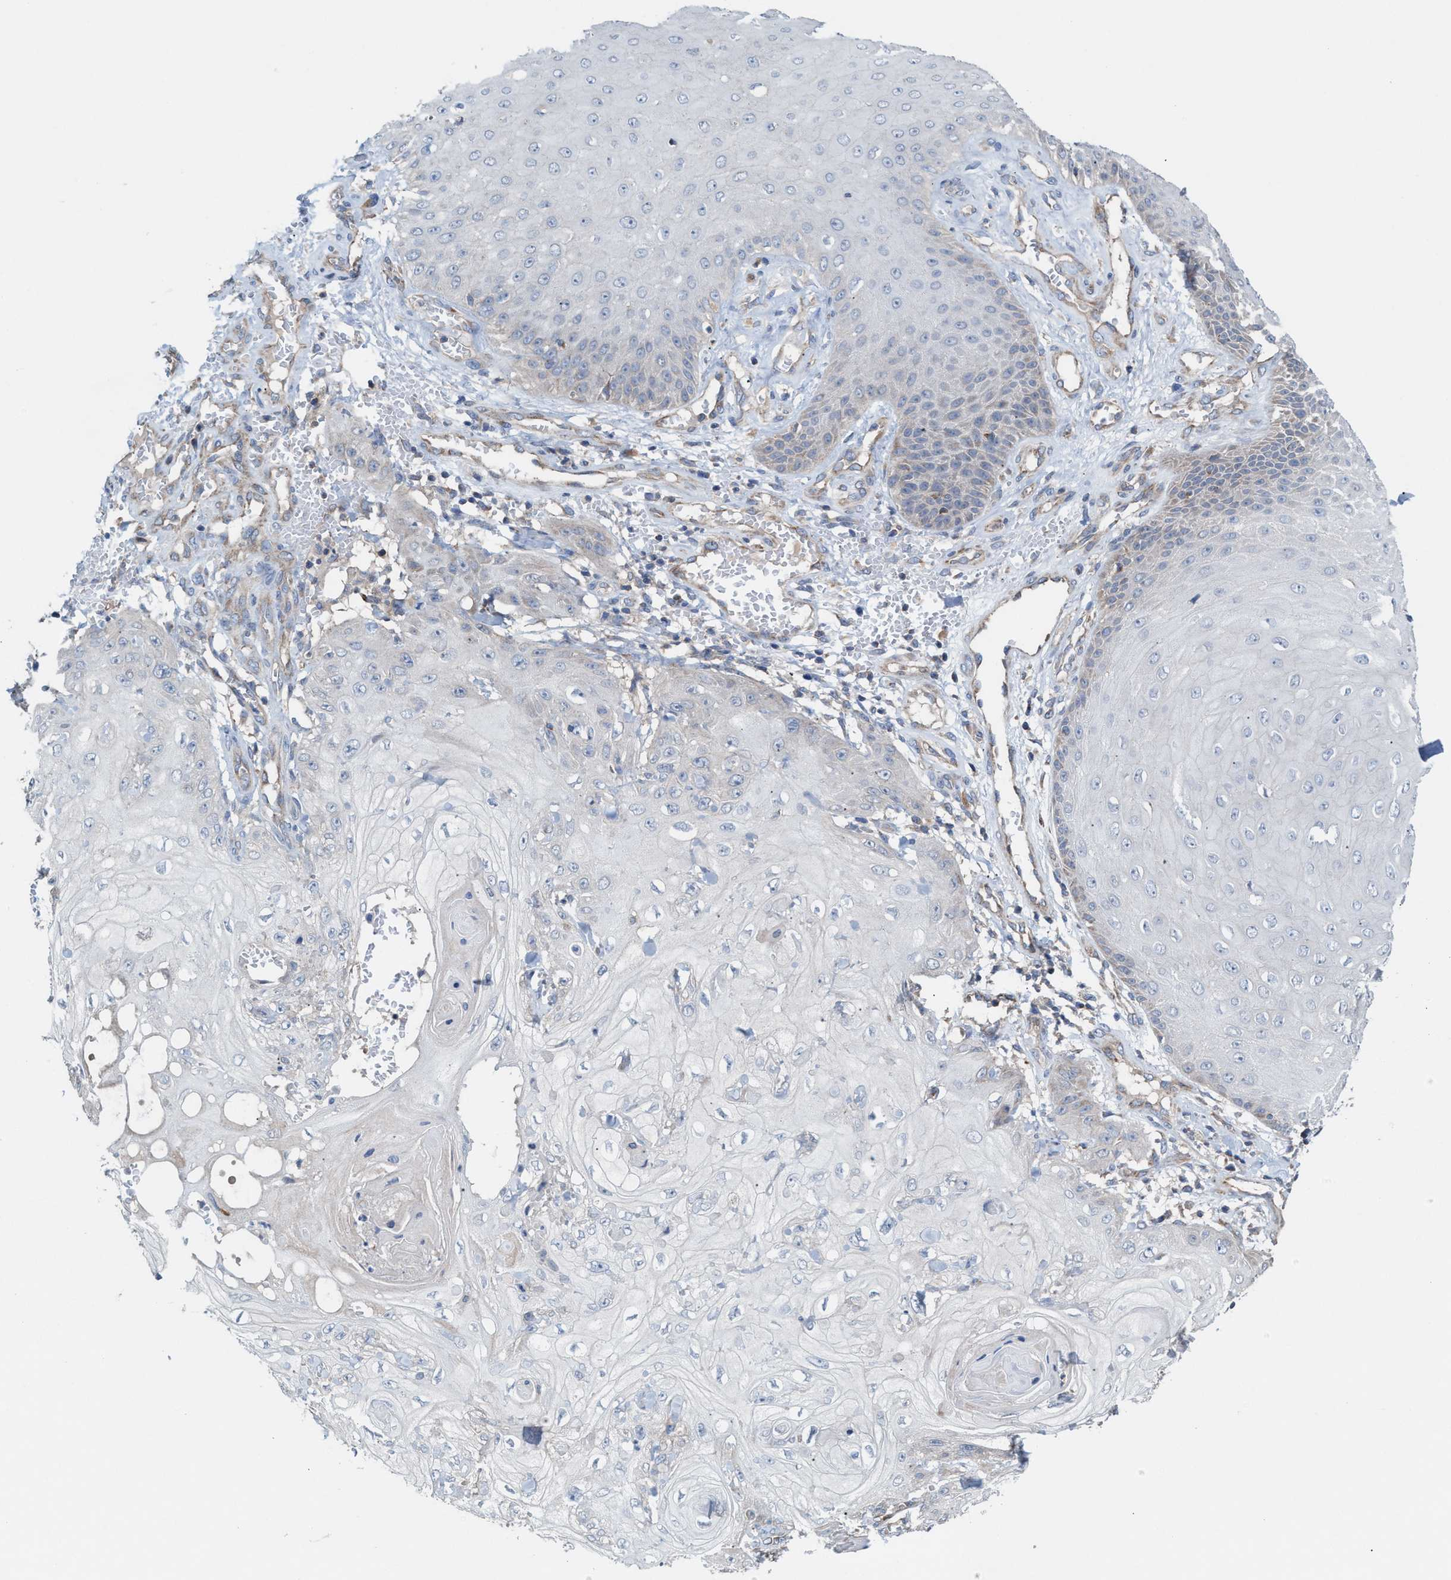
{"staining": {"intensity": "negative", "quantity": "none", "location": "none"}, "tissue": "skin cancer", "cell_type": "Tumor cells", "image_type": "cancer", "snomed": [{"axis": "morphology", "description": "Squamous cell carcinoma, NOS"}, {"axis": "topography", "description": "Skin"}], "caption": "Image shows no protein expression in tumor cells of skin cancer (squamous cell carcinoma) tissue.", "gene": "MRM1", "patient": {"sex": "male", "age": 74}}